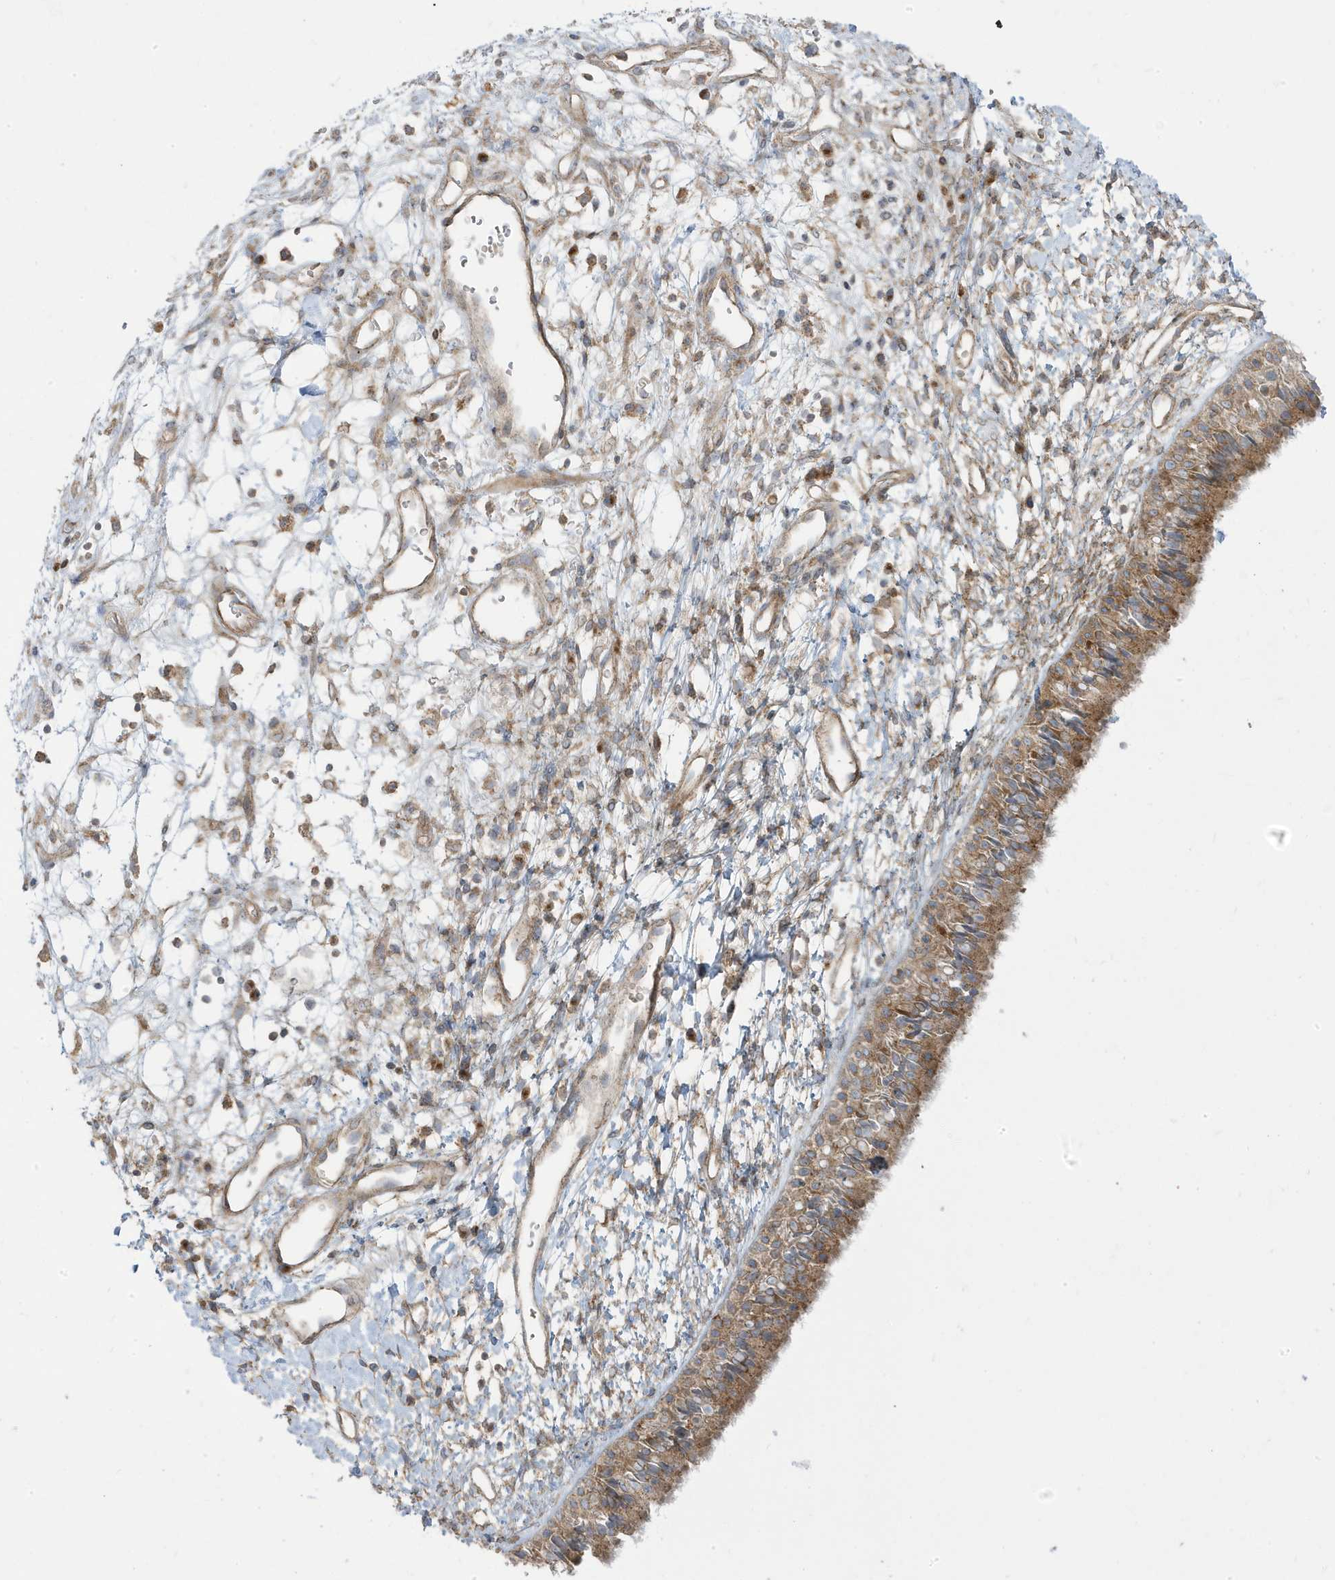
{"staining": {"intensity": "moderate", "quantity": ">75%", "location": "cytoplasmic/membranous"}, "tissue": "nasopharynx", "cell_type": "Respiratory epithelial cells", "image_type": "normal", "snomed": [{"axis": "morphology", "description": "Normal tissue, NOS"}, {"axis": "topography", "description": "Nasopharynx"}], "caption": "Nasopharynx was stained to show a protein in brown. There is medium levels of moderate cytoplasmic/membranous expression in about >75% of respiratory epithelial cells.", "gene": "STAM", "patient": {"sex": "male", "age": 22}}